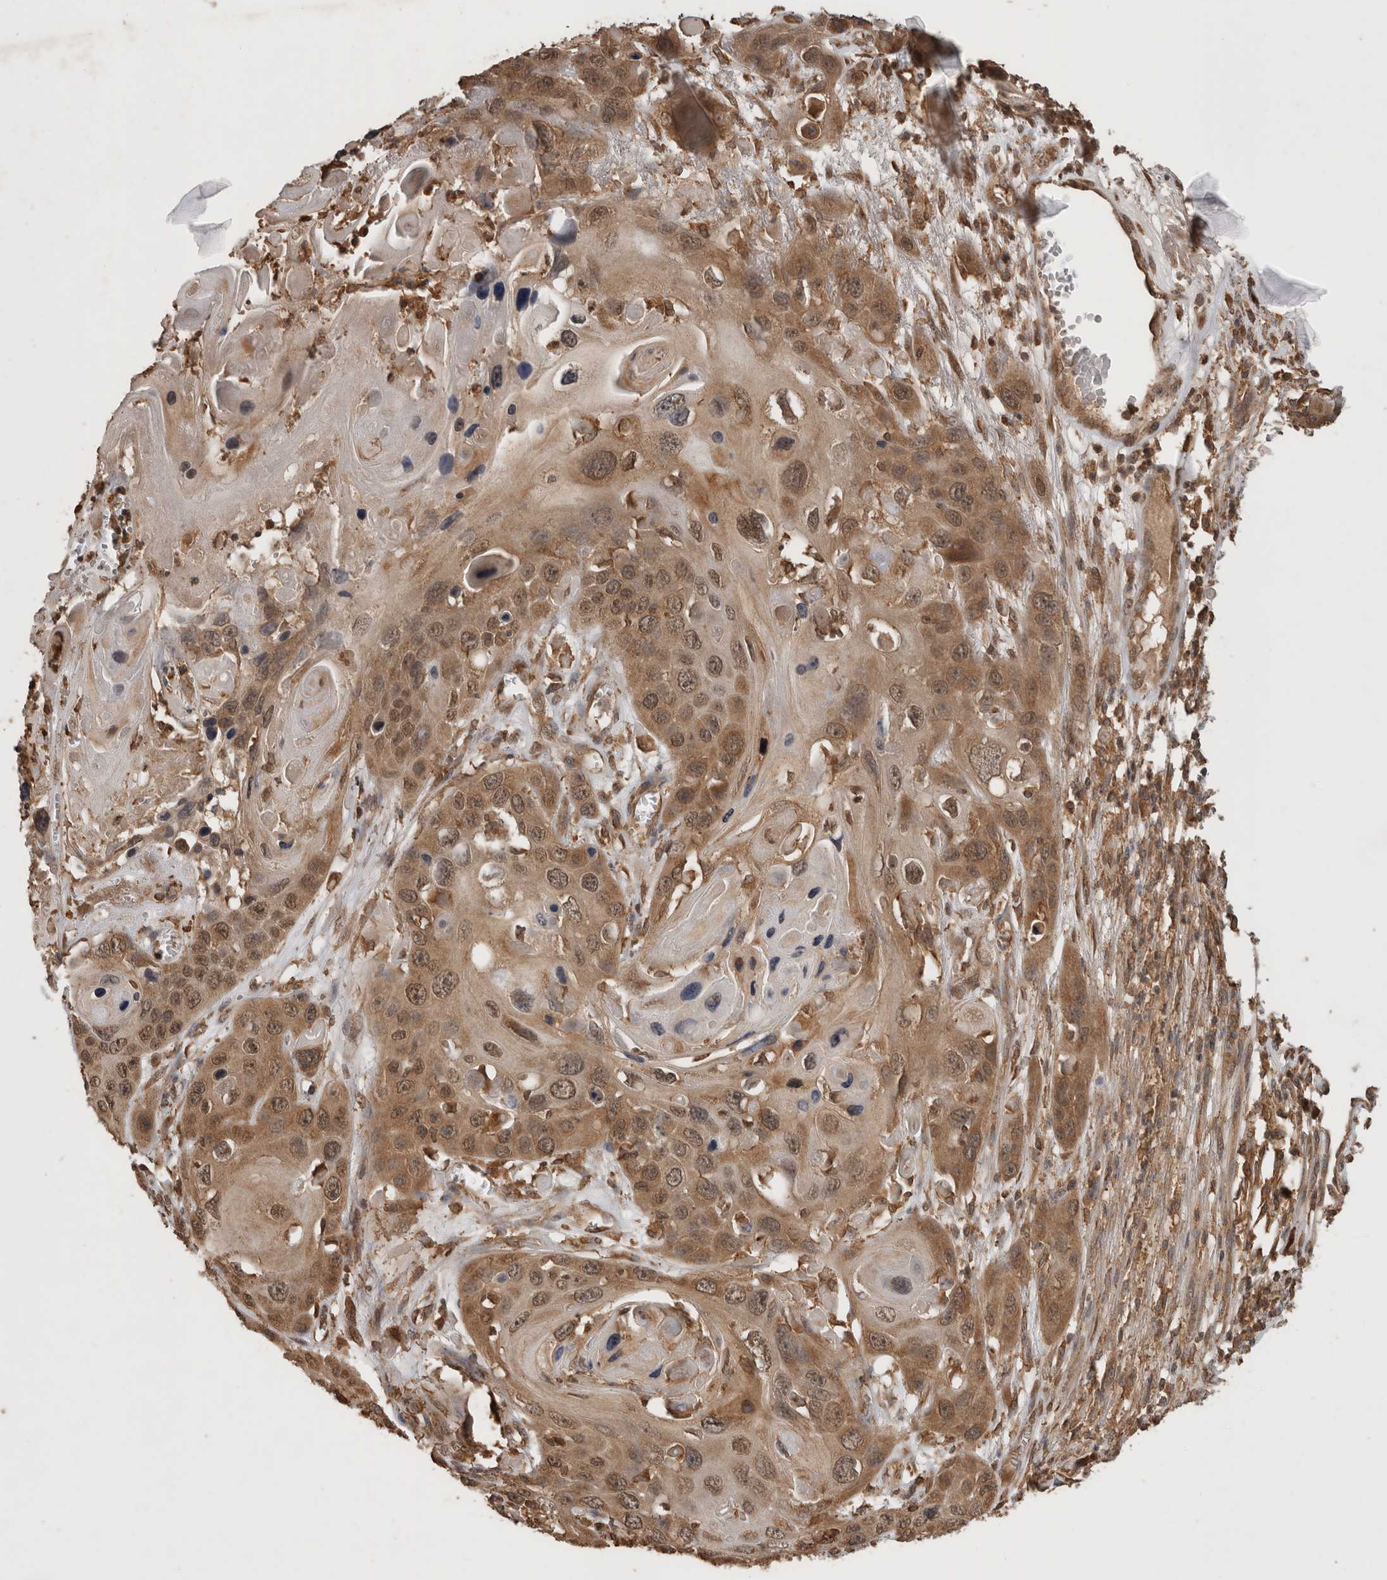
{"staining": {"intensity": "moderate", "quantity": ">75%", "location": "cytoplasmic/membranous,nuclear"}, "tissue": "skin cancer", "cell_type": "Tumor cells", "image_type": "cancer", "snomed": [{"axis": "morphology", "description": "Squamous cell carcinoma, NOS"}, {"axis": "topography", "description": "Skin"}], "caption": "Squamous cell carcinoma (skin) stained with a protein marker reveals moderate staining in tumor cells.", "gene": "OTUD7B", "patient": {"sex": "male", "age": 55}}